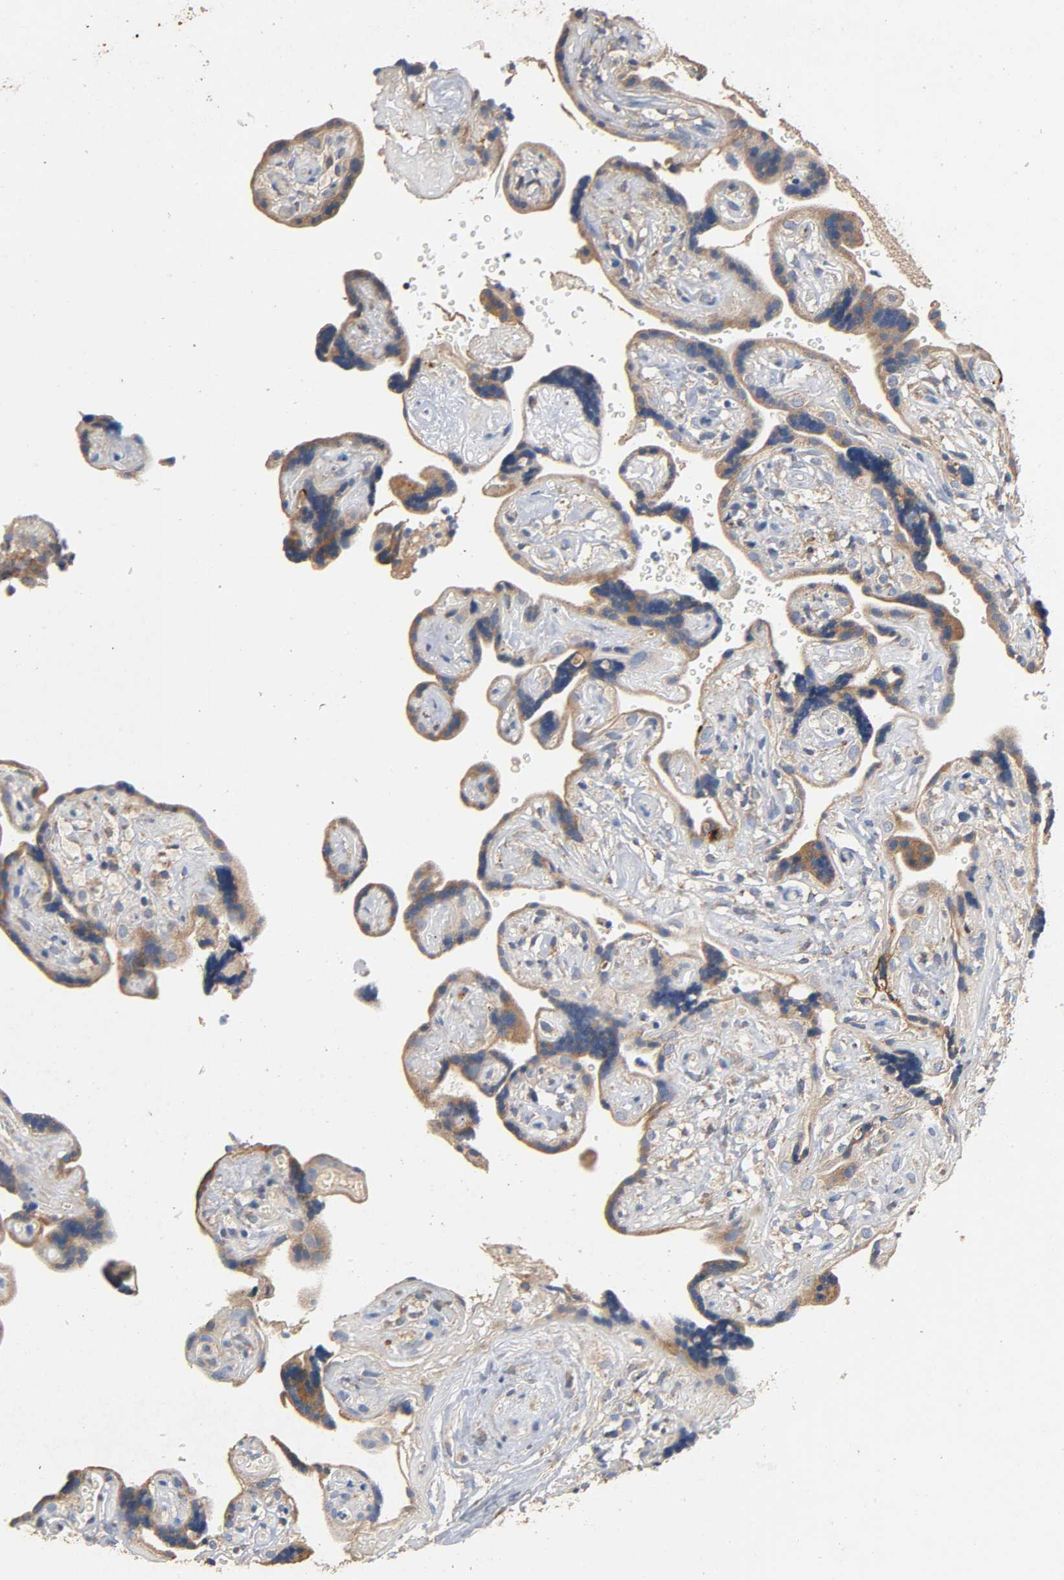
{"staining": {"intensity": "strong", "quantity": ">75%", "location": "cytoplasmic/membranous"}, "tissue": "placenta", "cell_type": "Trophoblastic cells", "image_type": "normal", "snomed": [{"axis": "morphology", "description": "Normal tissue, NOS"}, {"axis": "topography", "description": "Placenta"}], "caption": "Strong cytoplasmic/membranous positivity is present in approximately >75% of trophoblastic cells in normal placenta. The staining was performed using DAB (3,3'-diaminobenzidine), with brown indicating positive protein expression. Nuclei are stained blue with hematoxylin.", "gene": "NDUFS3", "patient": {"sex": "female", "age": 30}}